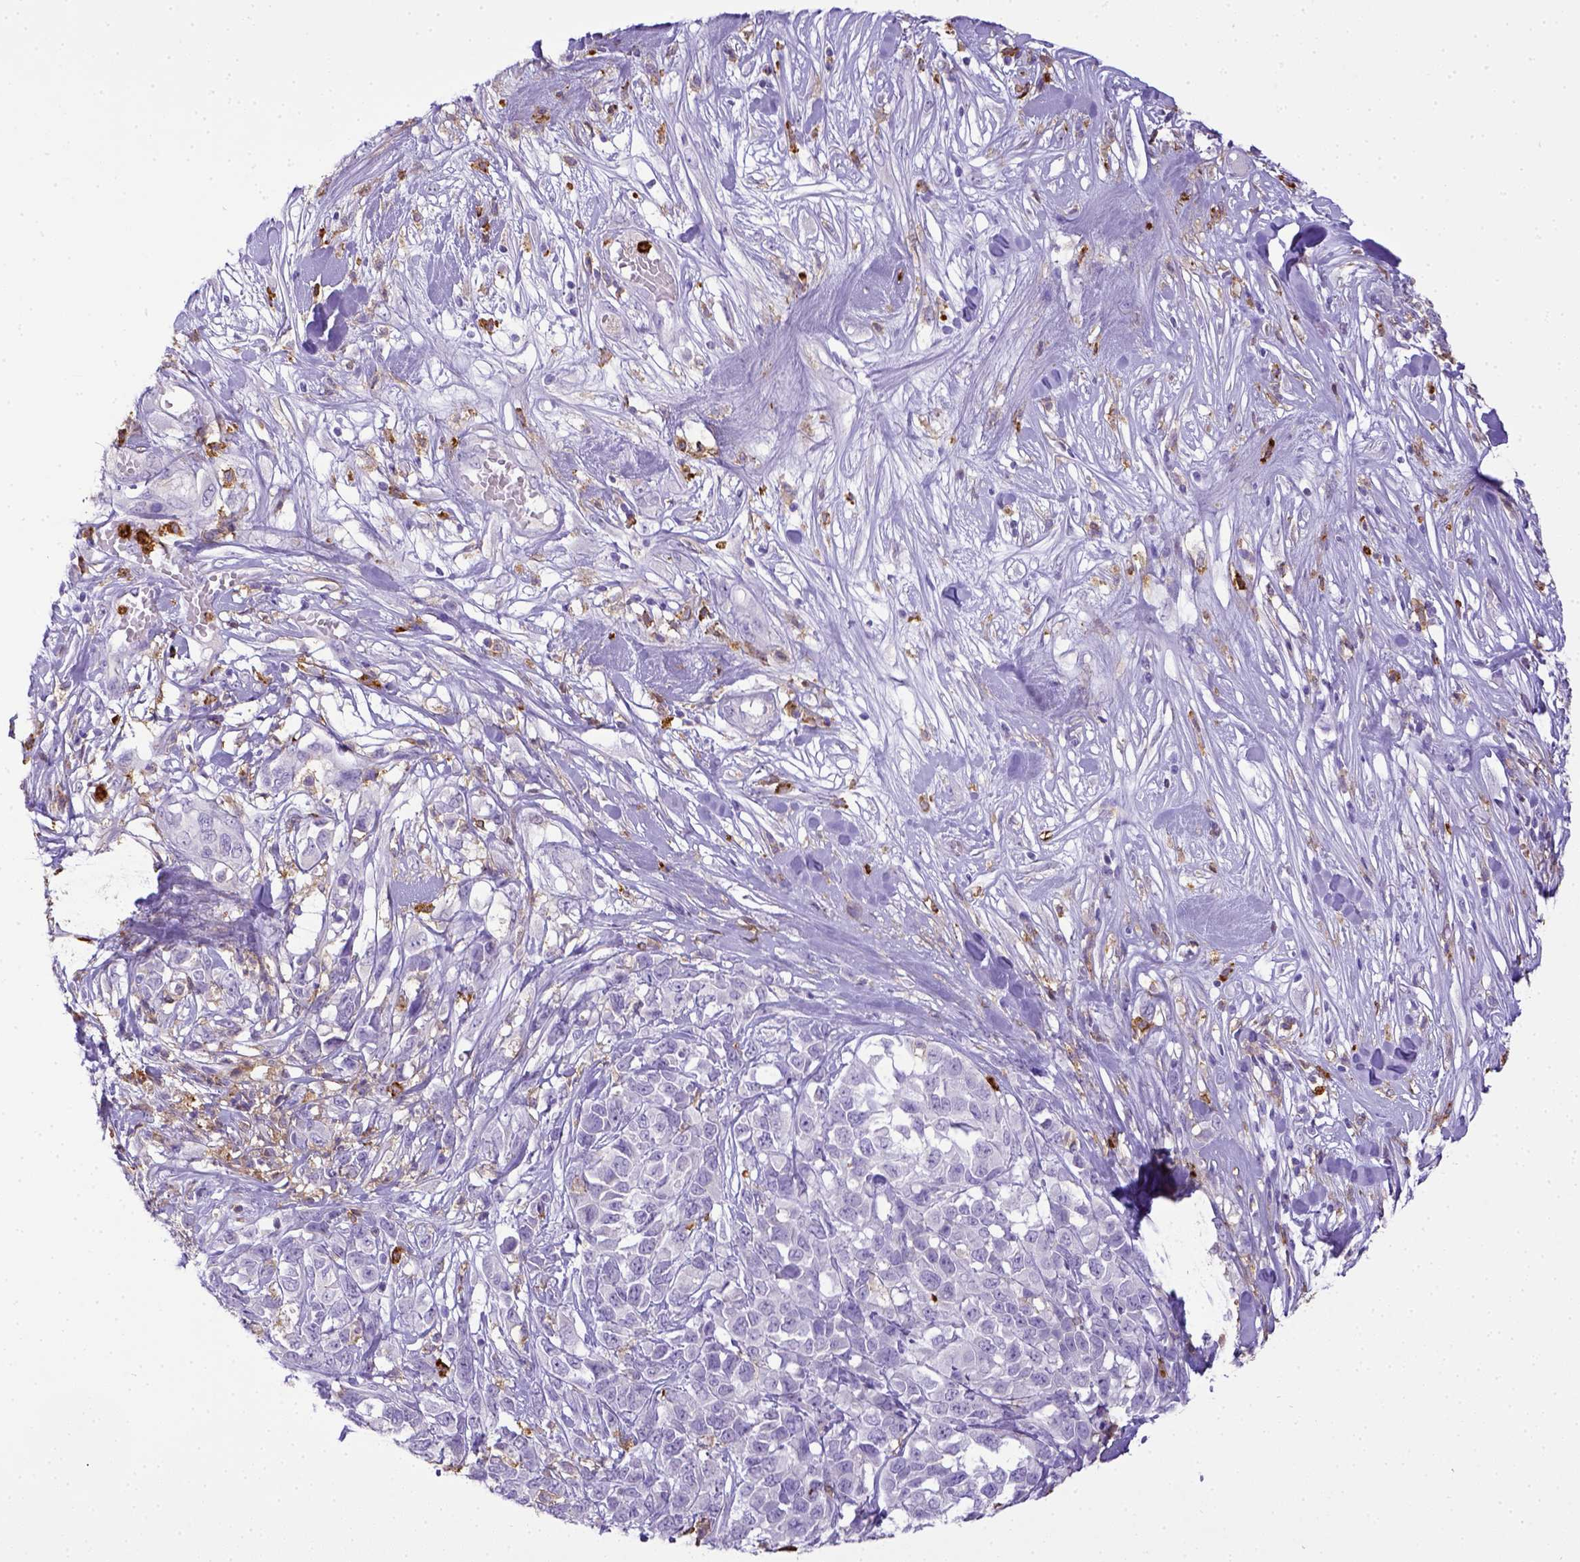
{"staining": {"intensity": "negative", "quantity": "none", "location": "none"}, "tissue": "melanoma", "cell_type": "Tumor cells", "image_type": "cancer", "snomed": [{"axis": "morphology", "description": "Malignant melanoma, Metastatic site"}, {"axis": "topography", "description": "Skin"}], "caption": "Malignant melanoma (metastatic site) was stained to show a protein in brown. There is no significant staining in tumor cells.", "gene": "ITGAM", "patient": {"sex": "male", "age": 84}}